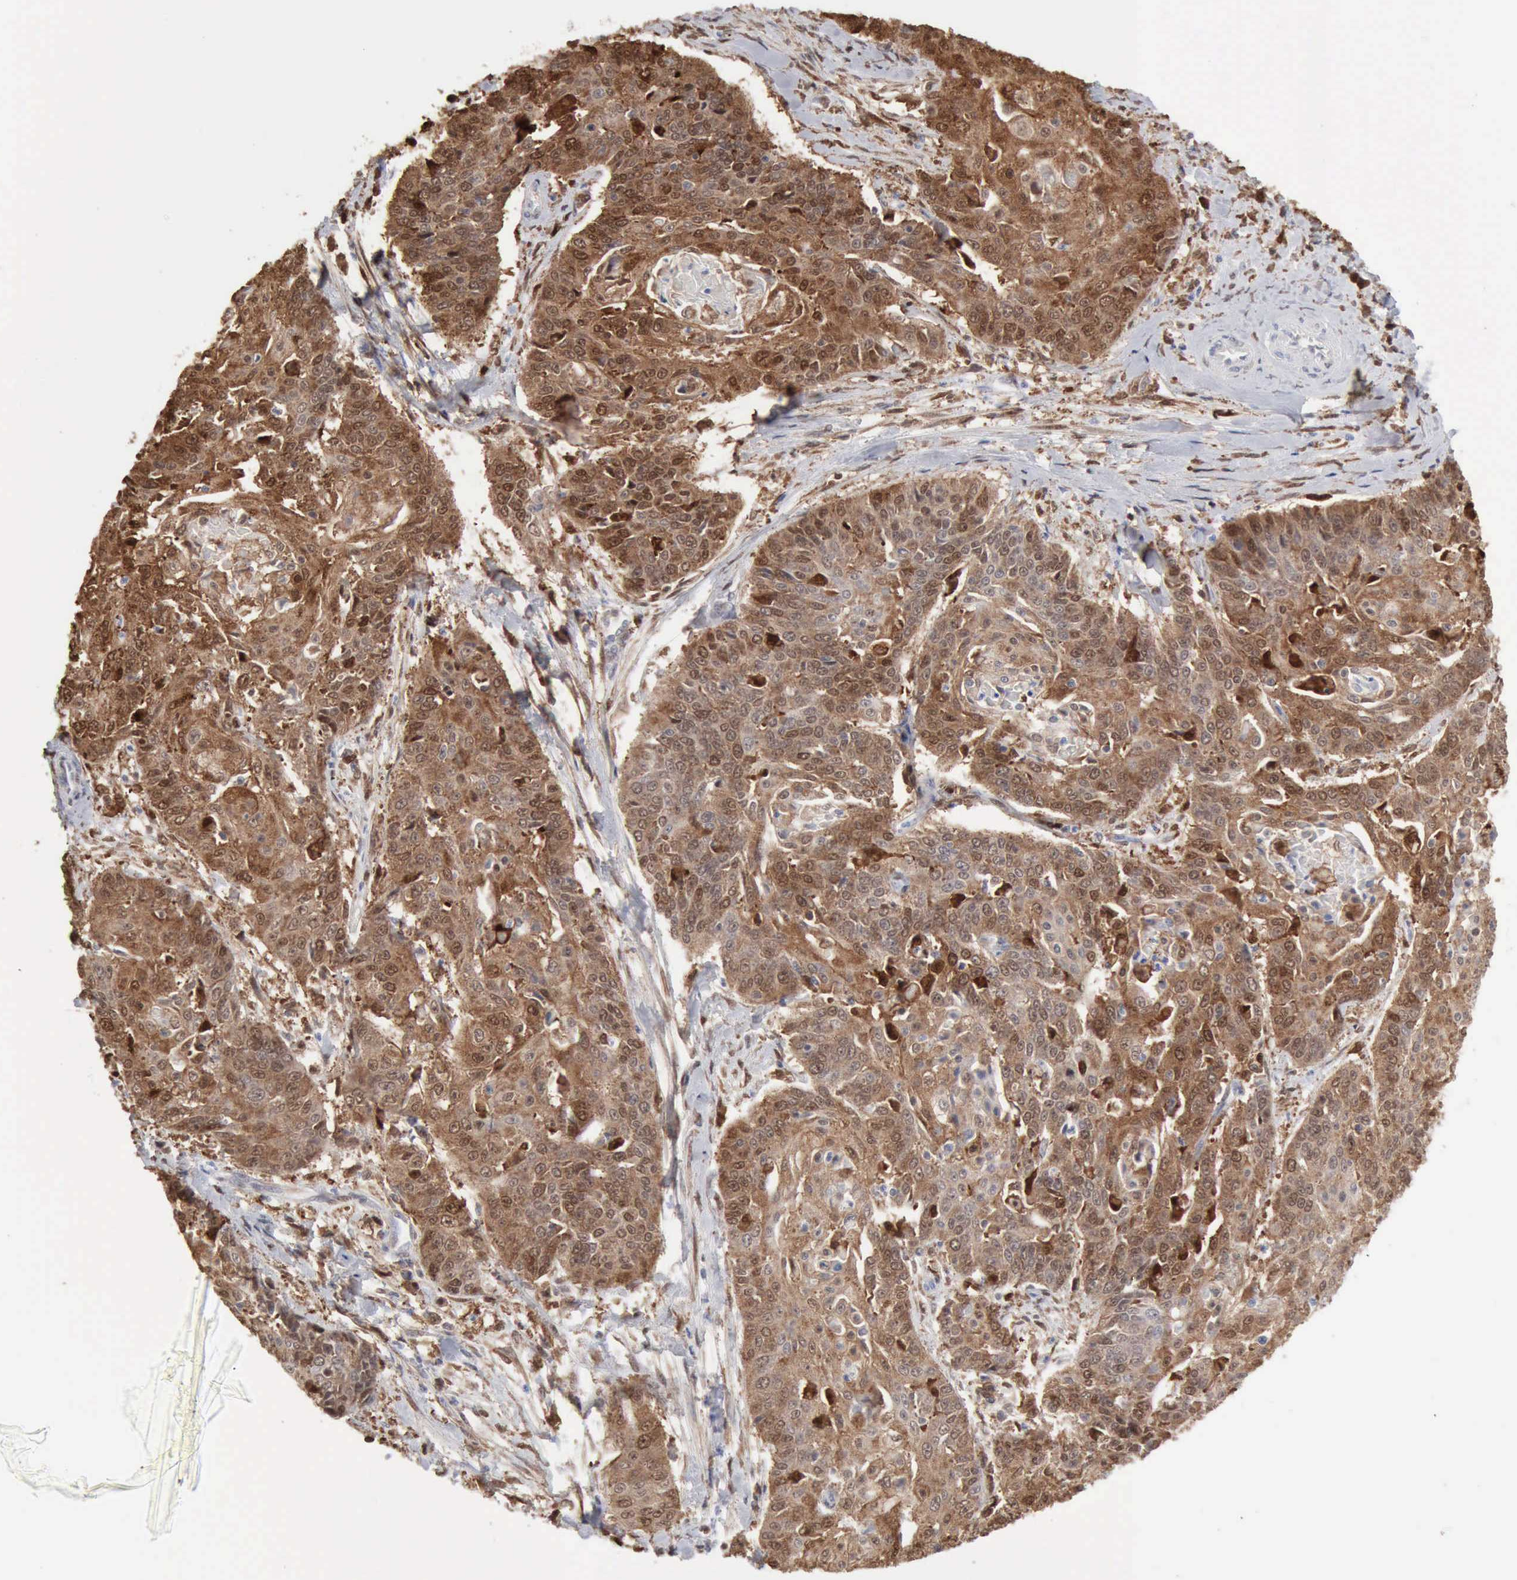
{"staining": {"intensity": "moderate", "quantity": ">75%", "location": "cytoplasmic/membranous,nuclear"}, "tissue": "cervical cancer", "cell_type": "Tumor cells", "image_type": "cancer", "snomed": [{"axis": "morphology", "description": "Squamous cell carcinoma, NOS"}, {"axis": "topography", "description": "Cervix"}], "caption": "Immunohistochemistry (IHC) of cervical cancer (squamous cell carcinoma) exhibits medium levels of moderate cytoplasmic/membranous and nuclear positivity in approximately >75% of tumor cells.", "gene": "STAT1", "patient": {"sex": "female", "age": 64}}